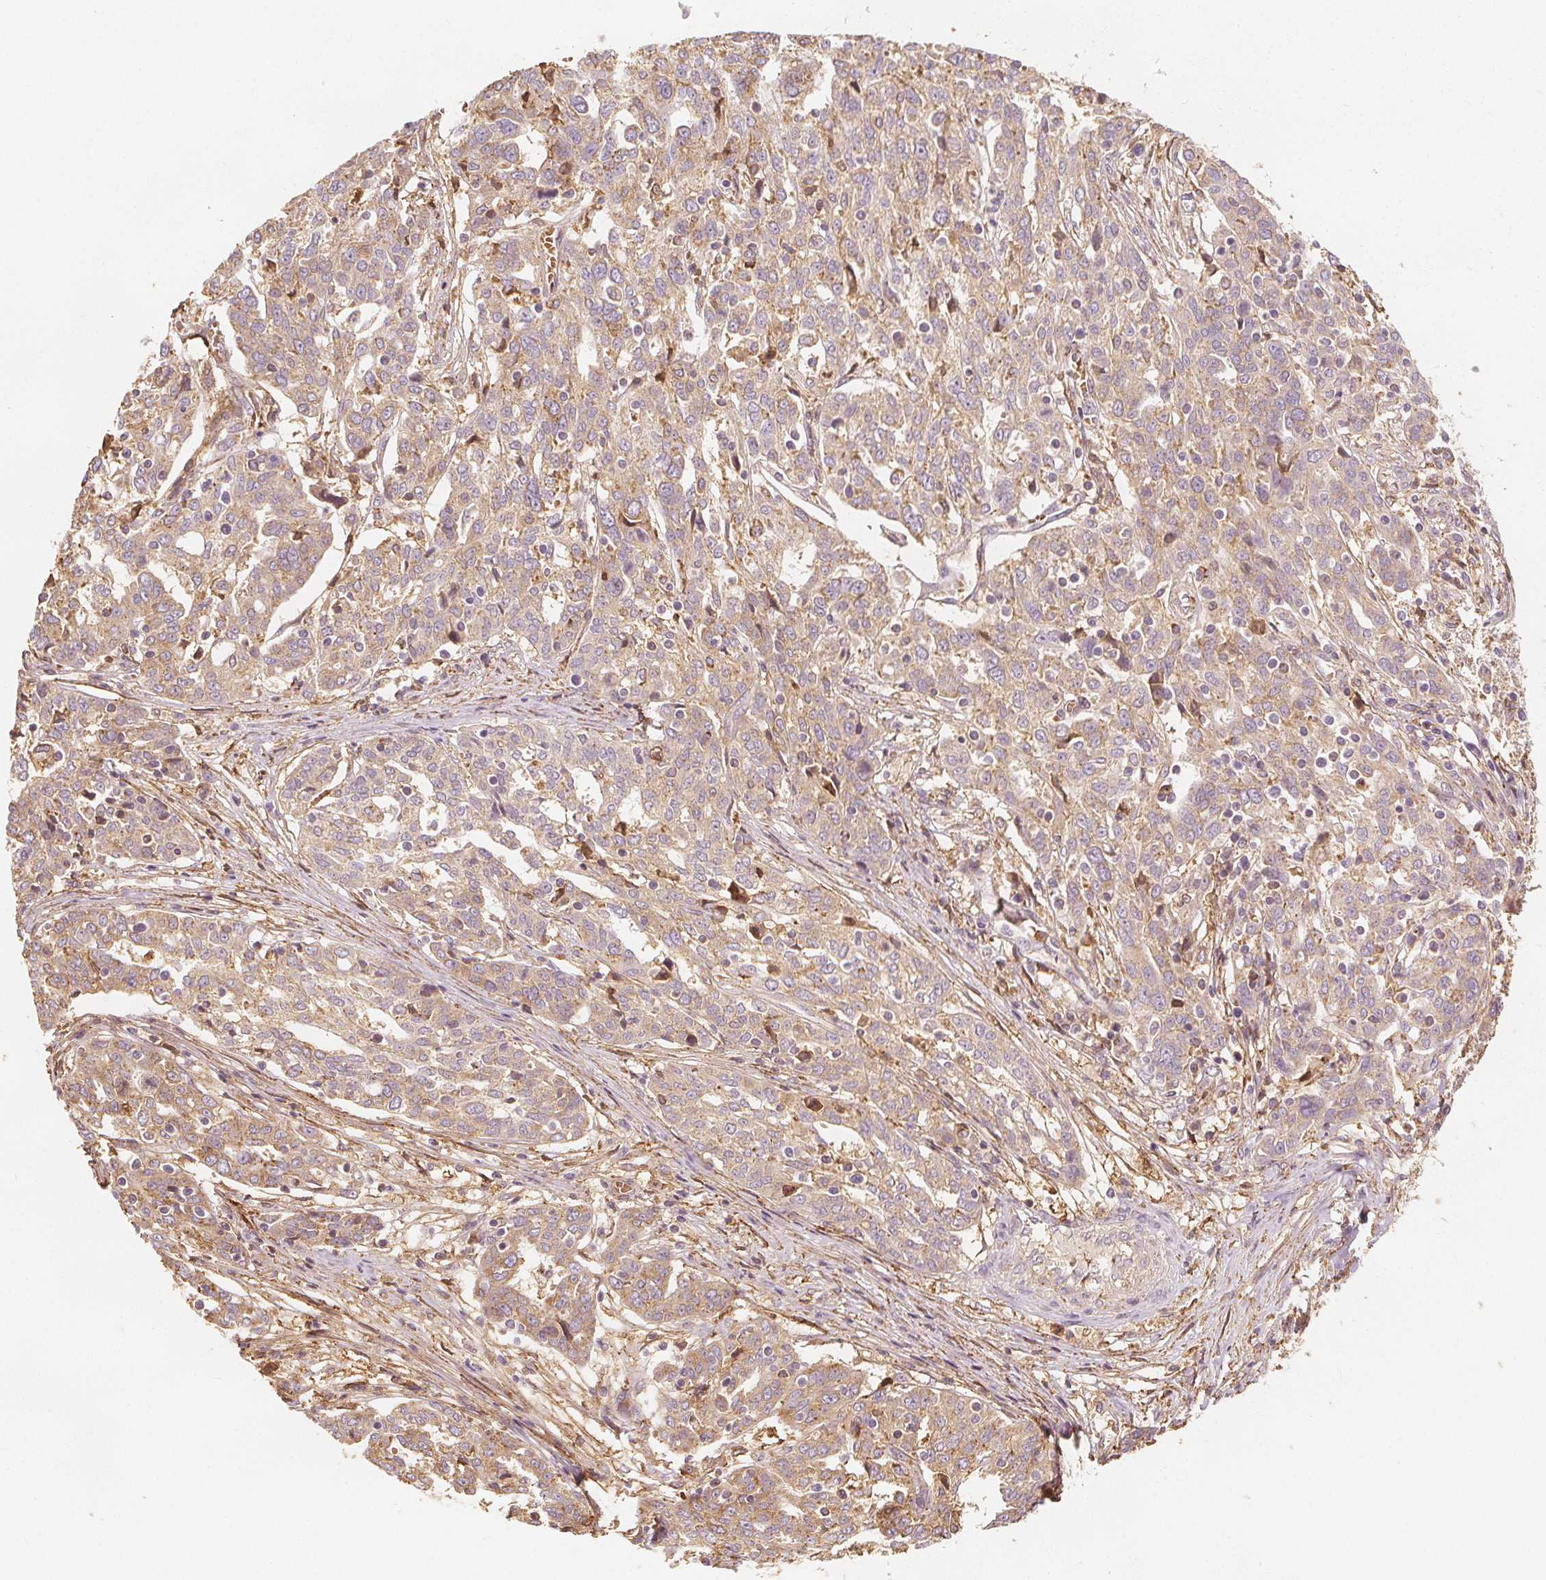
{"staining": {"intensity": "weak", "quantity": ">75%", "location": "cytoplasmic/membranous"}, "tissue": "ovarian cancer", "cell_type": "Tumor cells", "image_type": "cancer", "snomed": [{"axis": "morphology", "description": "Cystadenocarcinoma, serous, NOS"}, {"axis": "topography", "description": "Ovary"}], "caption": "Immunohistochemistry (IHC) staining of ovarian cancer (serous cystadenocarcinoma), which displays low levels of weak cytoplasmic/membranous positivity in approximately >75% of tumor cells indicating weak cytoplasmic/membranous protein positivity. The staining was performed using DAB (brown) for protein detection and nuclei were counterstained in hematoxylin (blue).", "gene": "ARHGAP26", "patient": {"sex": "female", "age": 67}}